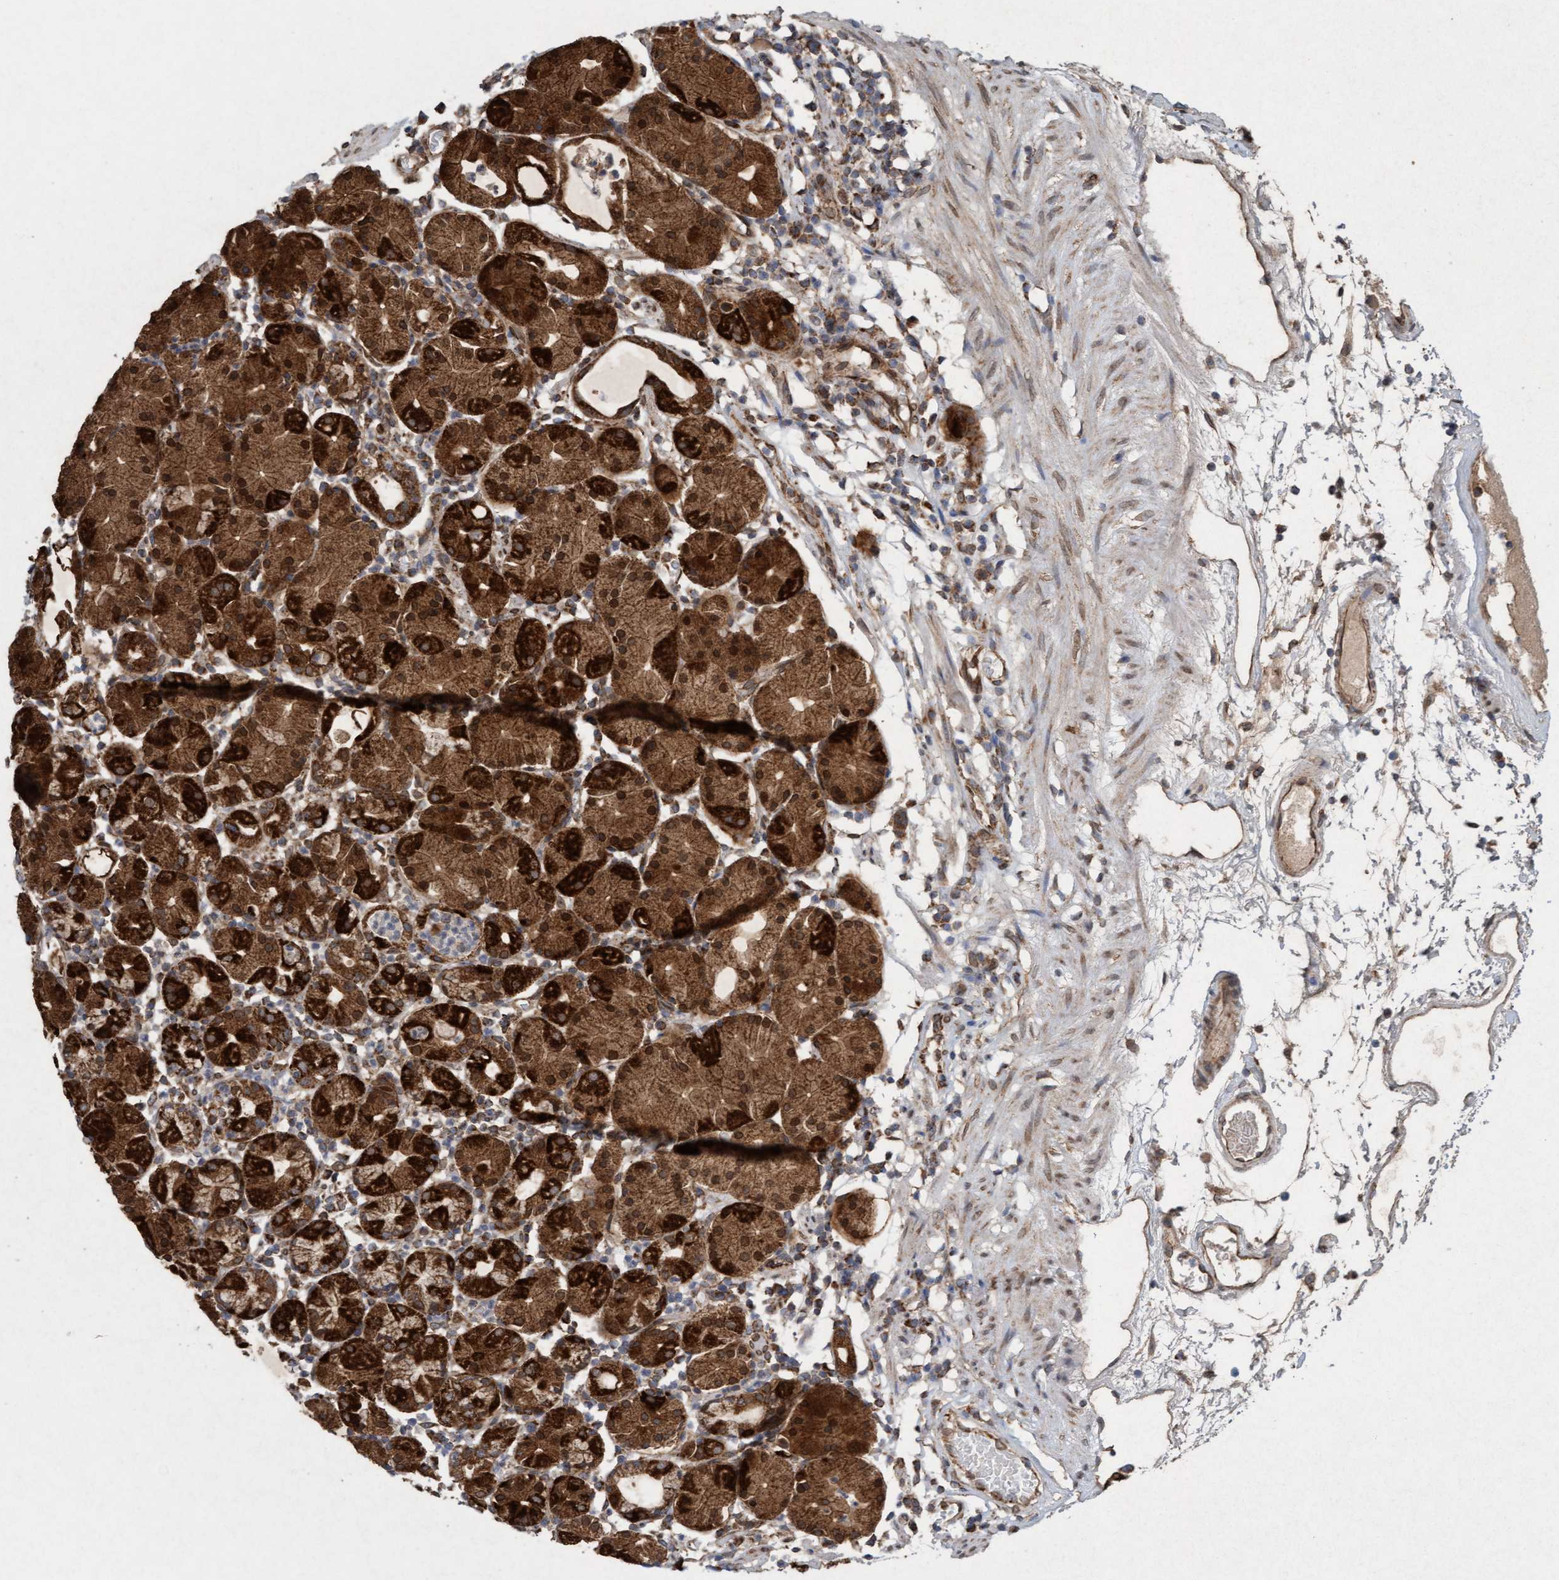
{"staining": {"intensity": "strong", "quantity": ">75%", "location": "cytoplasmic/membranous"}, "tissue": "stomach", "cell_type": "Glandular cells", "image_type": "normal", "snomed": [{"axis": "morphology", "description": "Normal tissue, NOS"}, {"axis": "topography", "description": "Stomach"}, {"axis": "topography", "description": "Stomach, lower"}], "caption": "High-magnification brightfield microscopy of unremarkable stomach stained with DAB (3,3'-diaminobenzidine) (brown) and counterstained with hematoxylin (blue). glandular cells exhibit strong cytoplasmic/membranous expression is appreciated in about>75% of cells.", "gene": "MRPS23", "patient": {"sex": "female", "age": 75}}